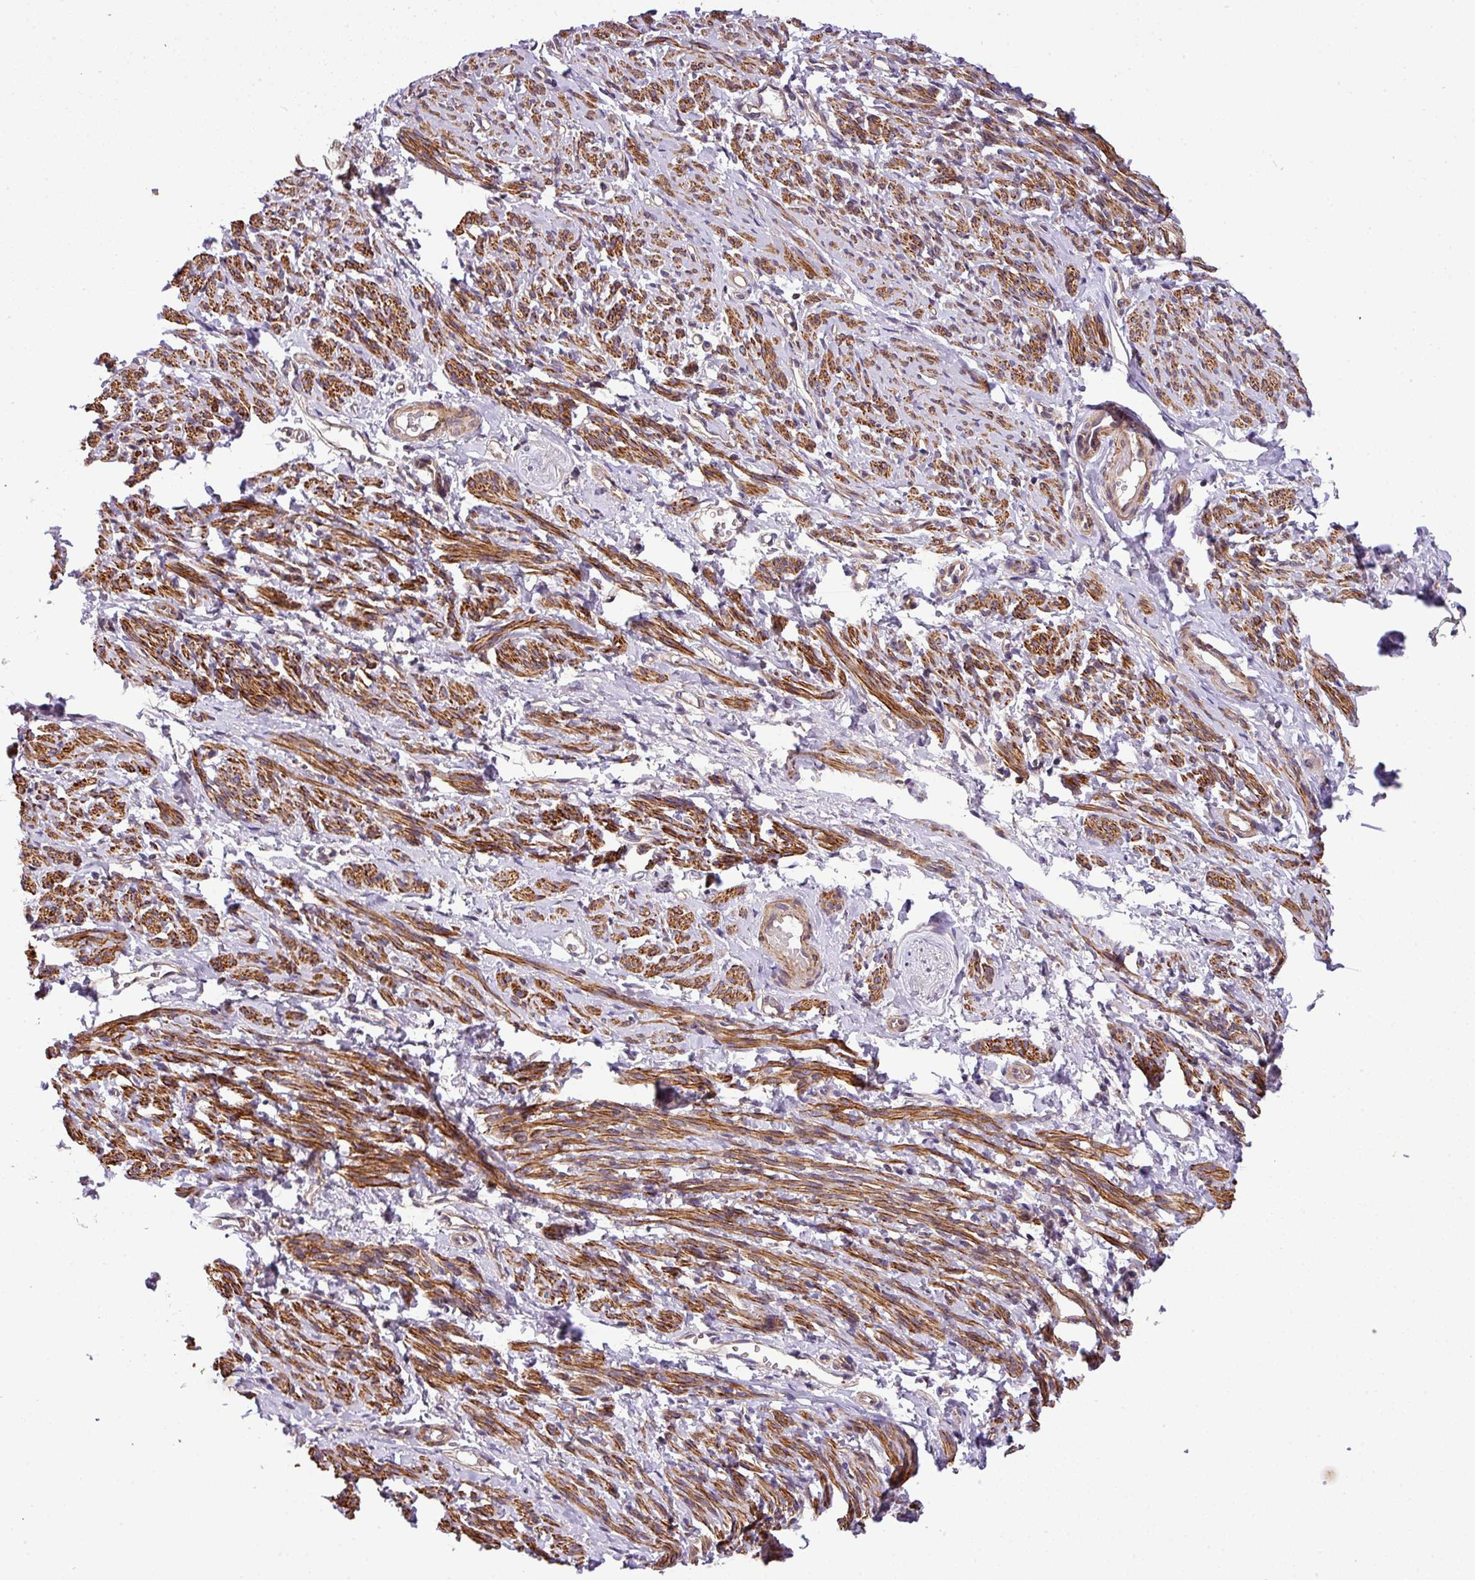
{"staining": {"intensity": "strong", "quantity": ">75%", "location": "cytoplasmic/membranous"}, "tissue": "smooth muscle", "cell_type": "Smooth muscle cells", "image_type": "normal", "snomed": [{"axis": "morphology", "description": "Normal tissue, NOS"}, {"axis": "topography", "description": "Smooth muscle"}], "caption": "Unremarkable smooth muscle displays strong cytoplasmic/membranous positivity in about >75% of smooth muscle cells, visualized by immunohistochemistry.", "gene": "CASS4", "patient": {"sex": "female", "age": 65}}